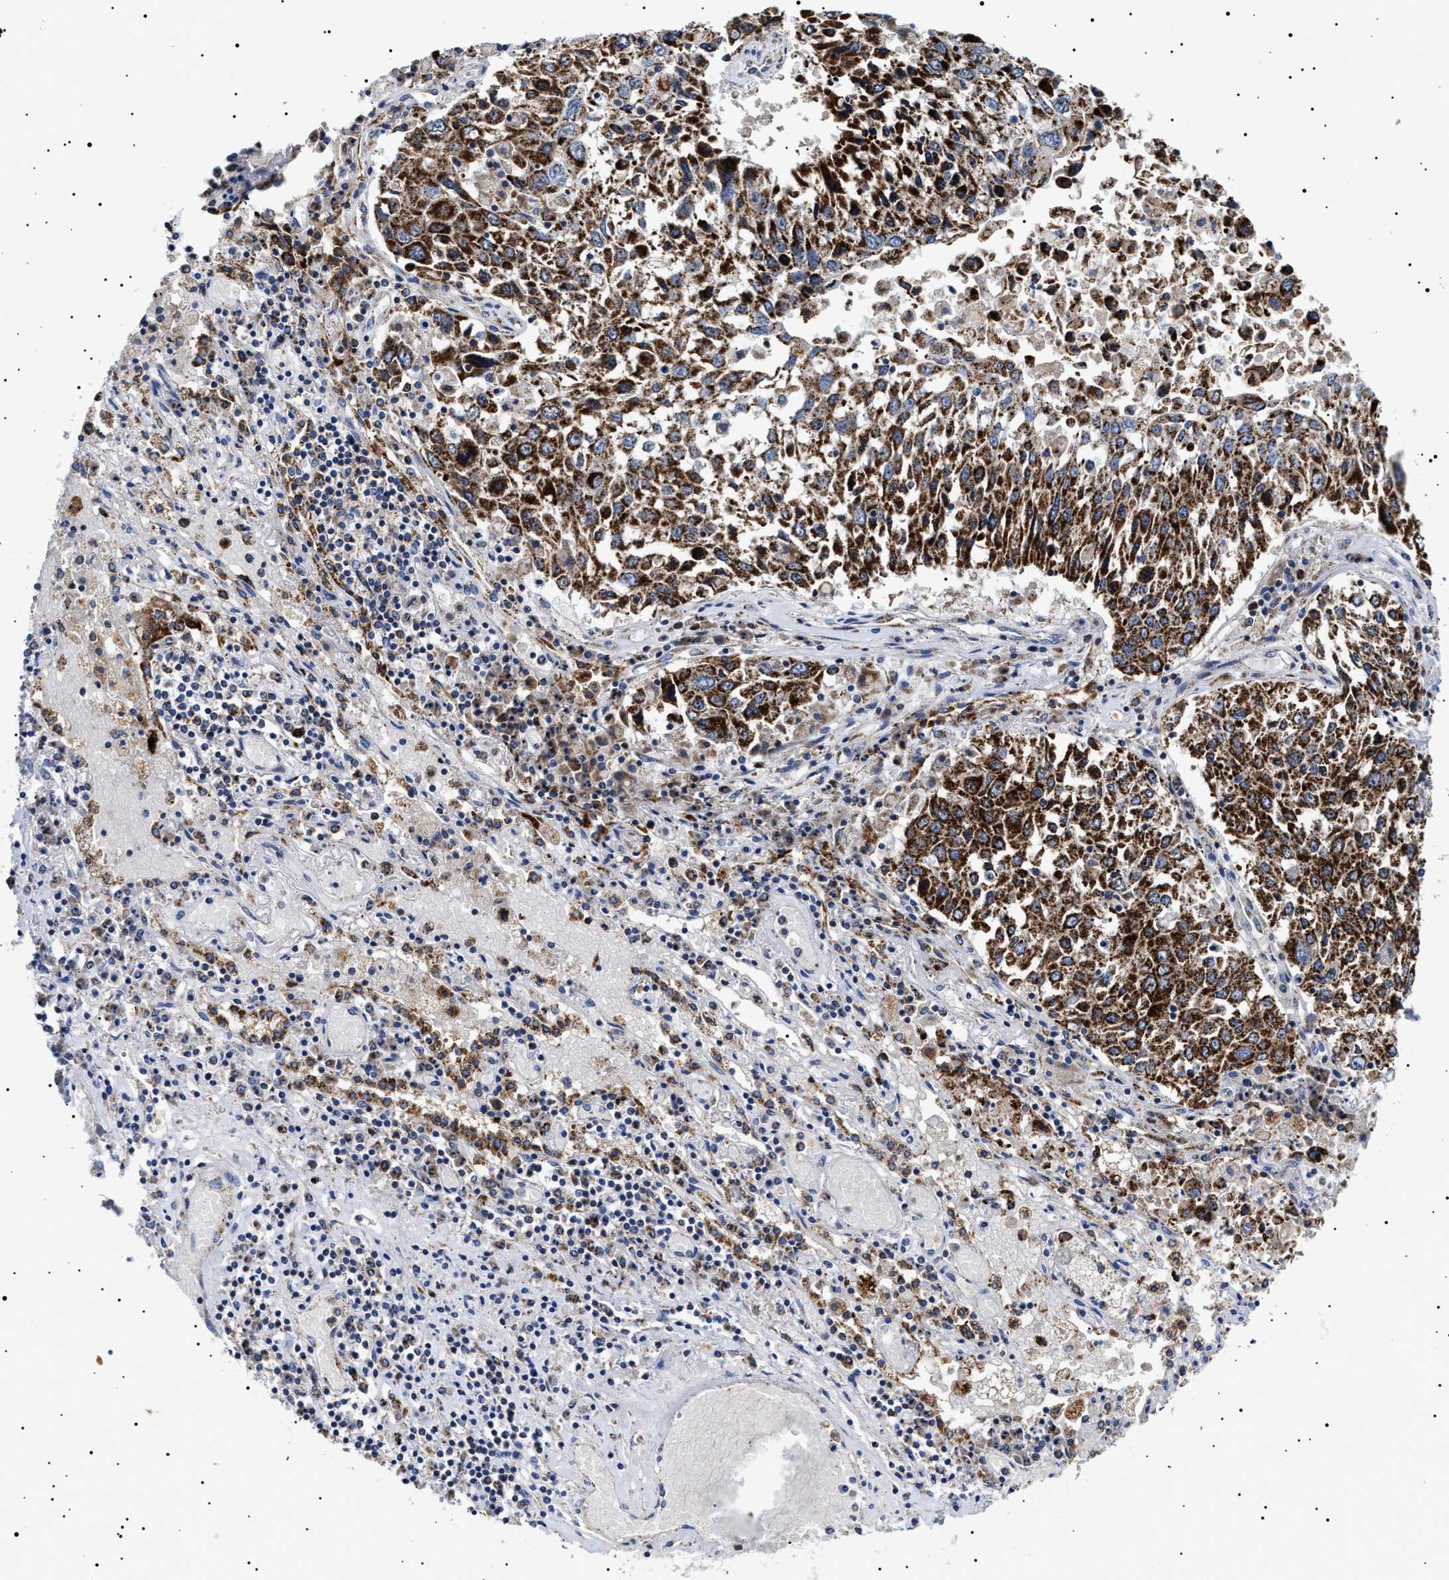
{"staining": {"intensity": "strong", "quantity": ">75%", "location": "cytoplasmic/membranous"}, "tissue": "lung cancer", "cell_type": "Tumor cells", "image_type": "cancer", "snomed": [{"axis": "morphology", "description": "Squamous cell carcinoma, NOS"}, {"axis": "topography", "description": "Lung"}], "caption": "A high-resolution micrograph shows immunohistochemistry (IHC) staining of lung cancer, which reveals strong cytoplasmic/membranous staining in about >75% of tumor cells.", "gene": "CHRDL2", "patient": {"sex": "male", "age": 65}}